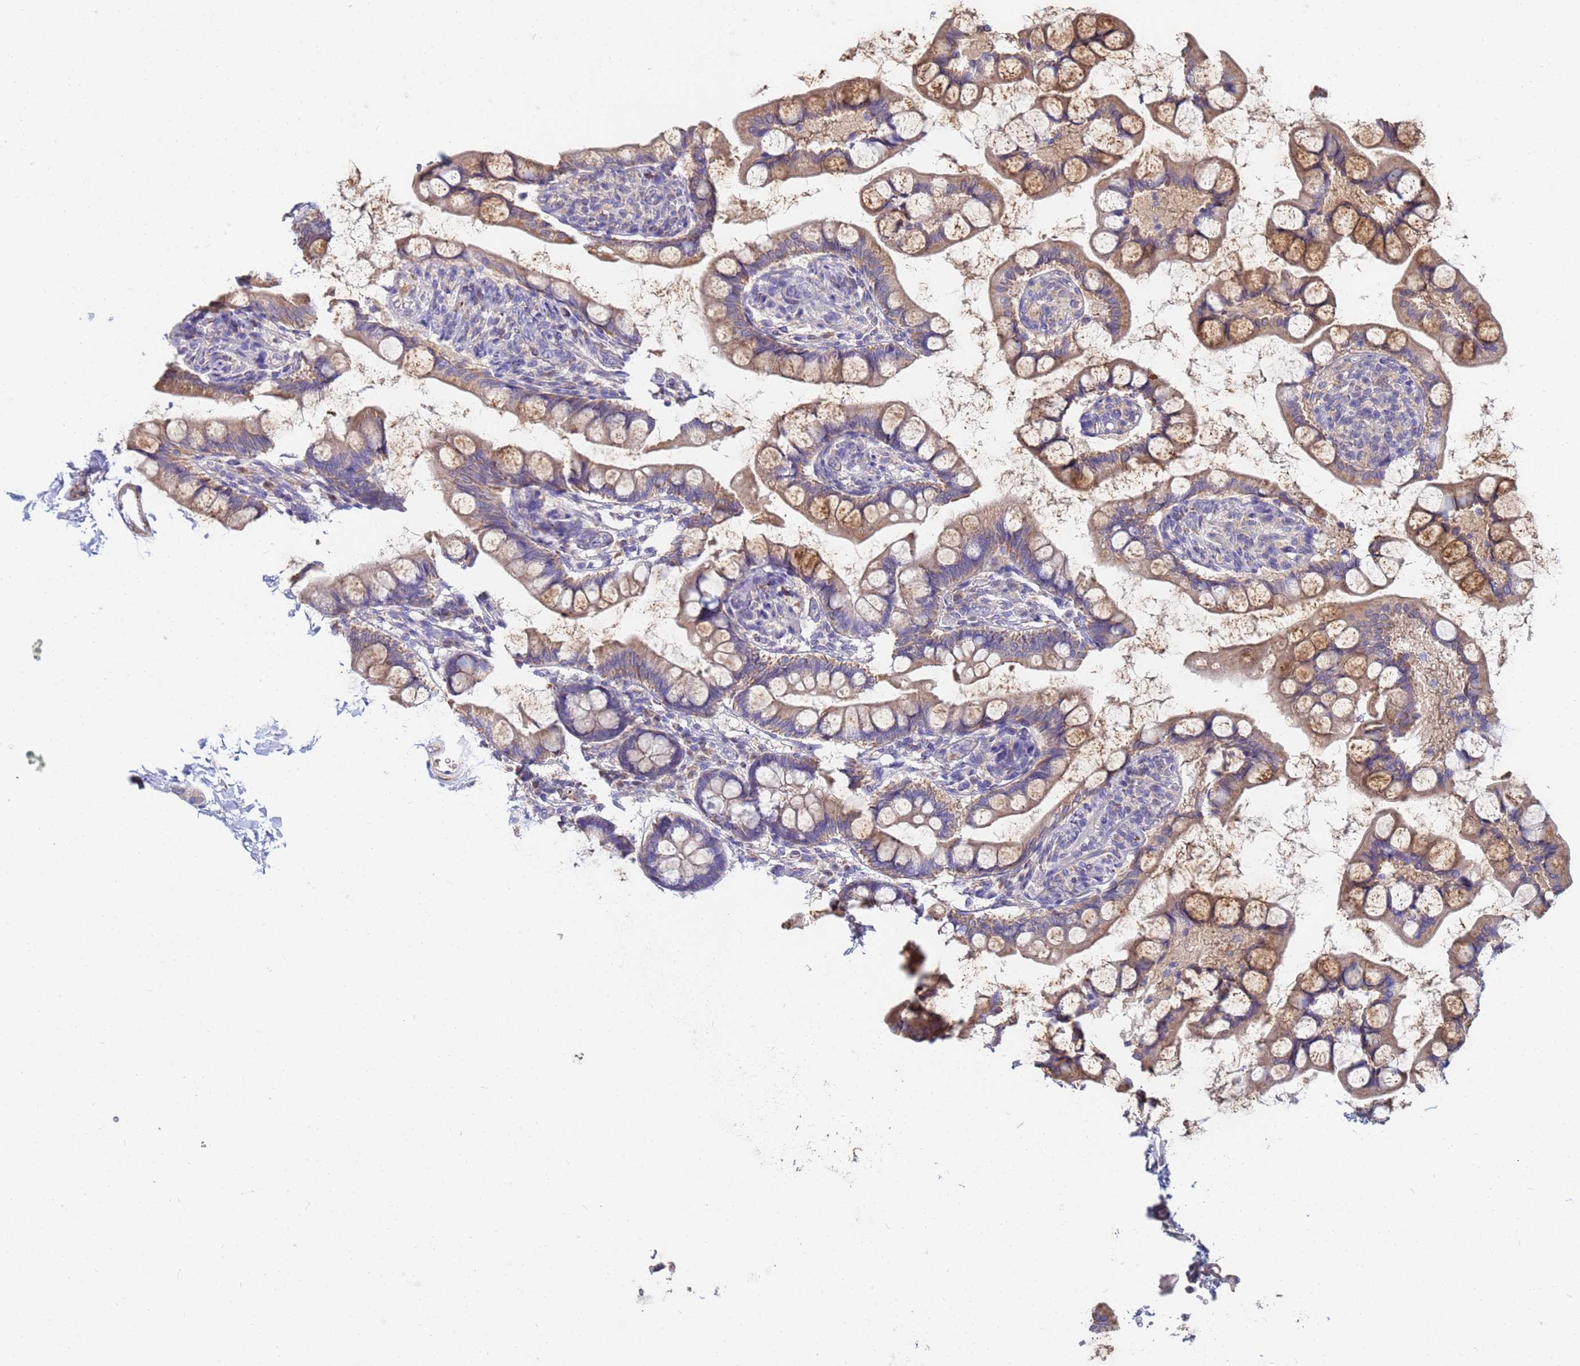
{"staining": {"intensity": "strong", "quantity": "25%-75%", "location": "cytoplasmic/membranous"}, "tissue": "small intestine", "cell_type": "Glandular cells", "image_type": "normal", "snomed": [{"axis": "morphology", "description": "Normal tissue, NOS"}, {"axis": "topography", "description": "Small intestine"}], "caption": "Small intestine was stained to show a protein in brown. There is high levels of strong cytoplasmic/membranous expression in about 25%-75% of glandular cells. (DAB (3,3'-diaminobenzidine) IHC with brightfield microscopy, high magnification).", "gene": "C5orf34", "patient": {"sex": "male", "age": 52}}